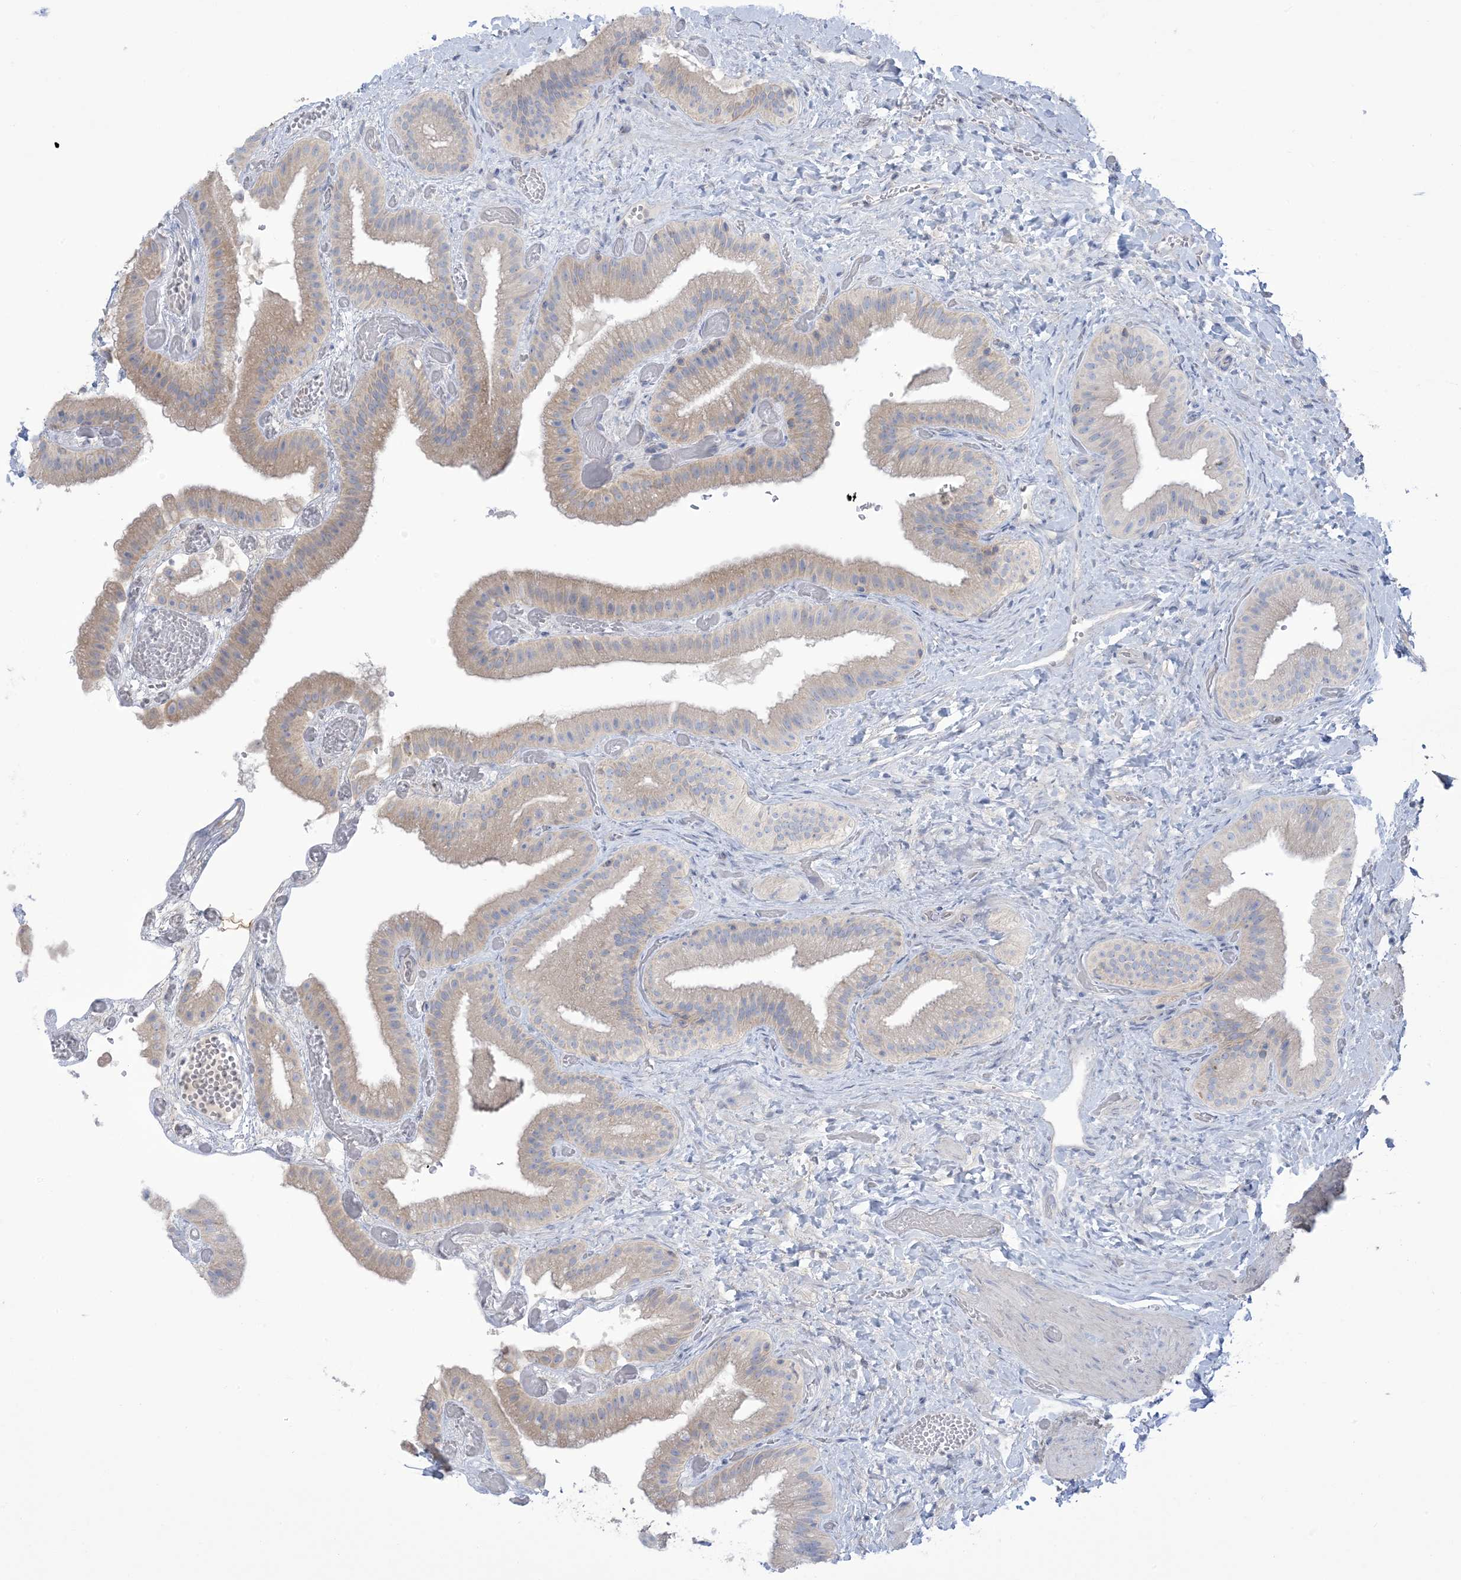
{"staining": {"intensity": "weak", "quantity": "25%-75%", "location": "cytoplasmic/membranous"}, "tissue": "gallbladder", "cell_type": "Glandular cells", "image_type": "normal", "snomed": [{"axis": "morphology", "description": "Normal tissue, NOS"}, {"axis": "topography", "description": "Gallbladder"}], "caption": "Glandular cells exhibit low levels of weak cytoplasmic/membranous positivity in about 25%-75% of cells in unremarkable human gallbladder.", "gene": "MTHFD2L", "patient": {"sex": "female", "age": 64}}